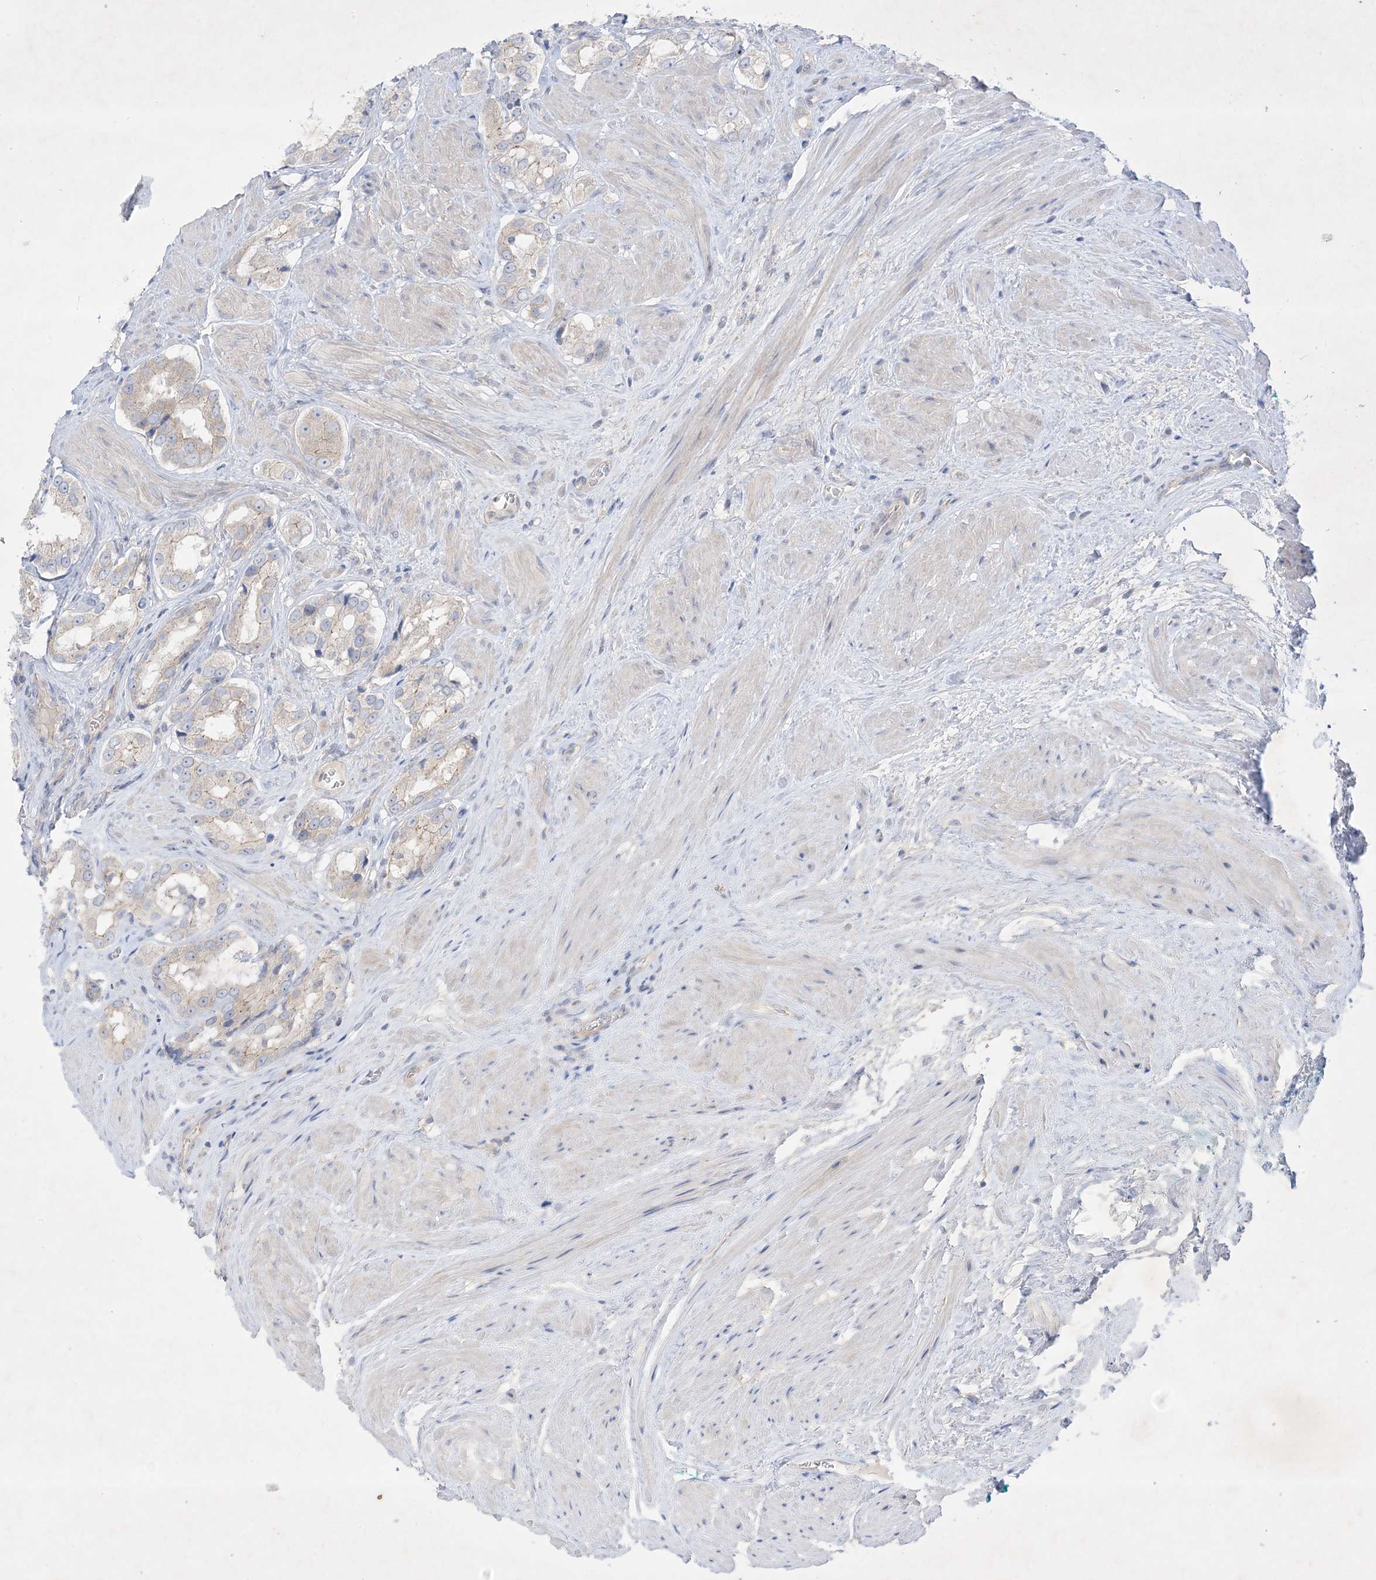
{"staining": {"intensity": "negative", "quantity": "none", "location": "none"}, "tissue": "prostate cancer", "cell_type": "Tumor cells", "image_type": "cancer", "snomed": [{"axis": "morphology", "description": "Adenocarcinoma, Low grade"}, {"axis": "topography", "description": "Prostate"}], "caption": "Immunohistochemistry (IHC) of prostate cancer (low-grade adenocarcinoma) exhibits no staining in tumor cells. The staining was performed using DAB to visualize the protein expression in brown, while the nuclei were stained in blue with hematoxylin (Magnification: 20x).", "gene": "PLEKHA3", "patient": {"sex": "male", "age": 54}}